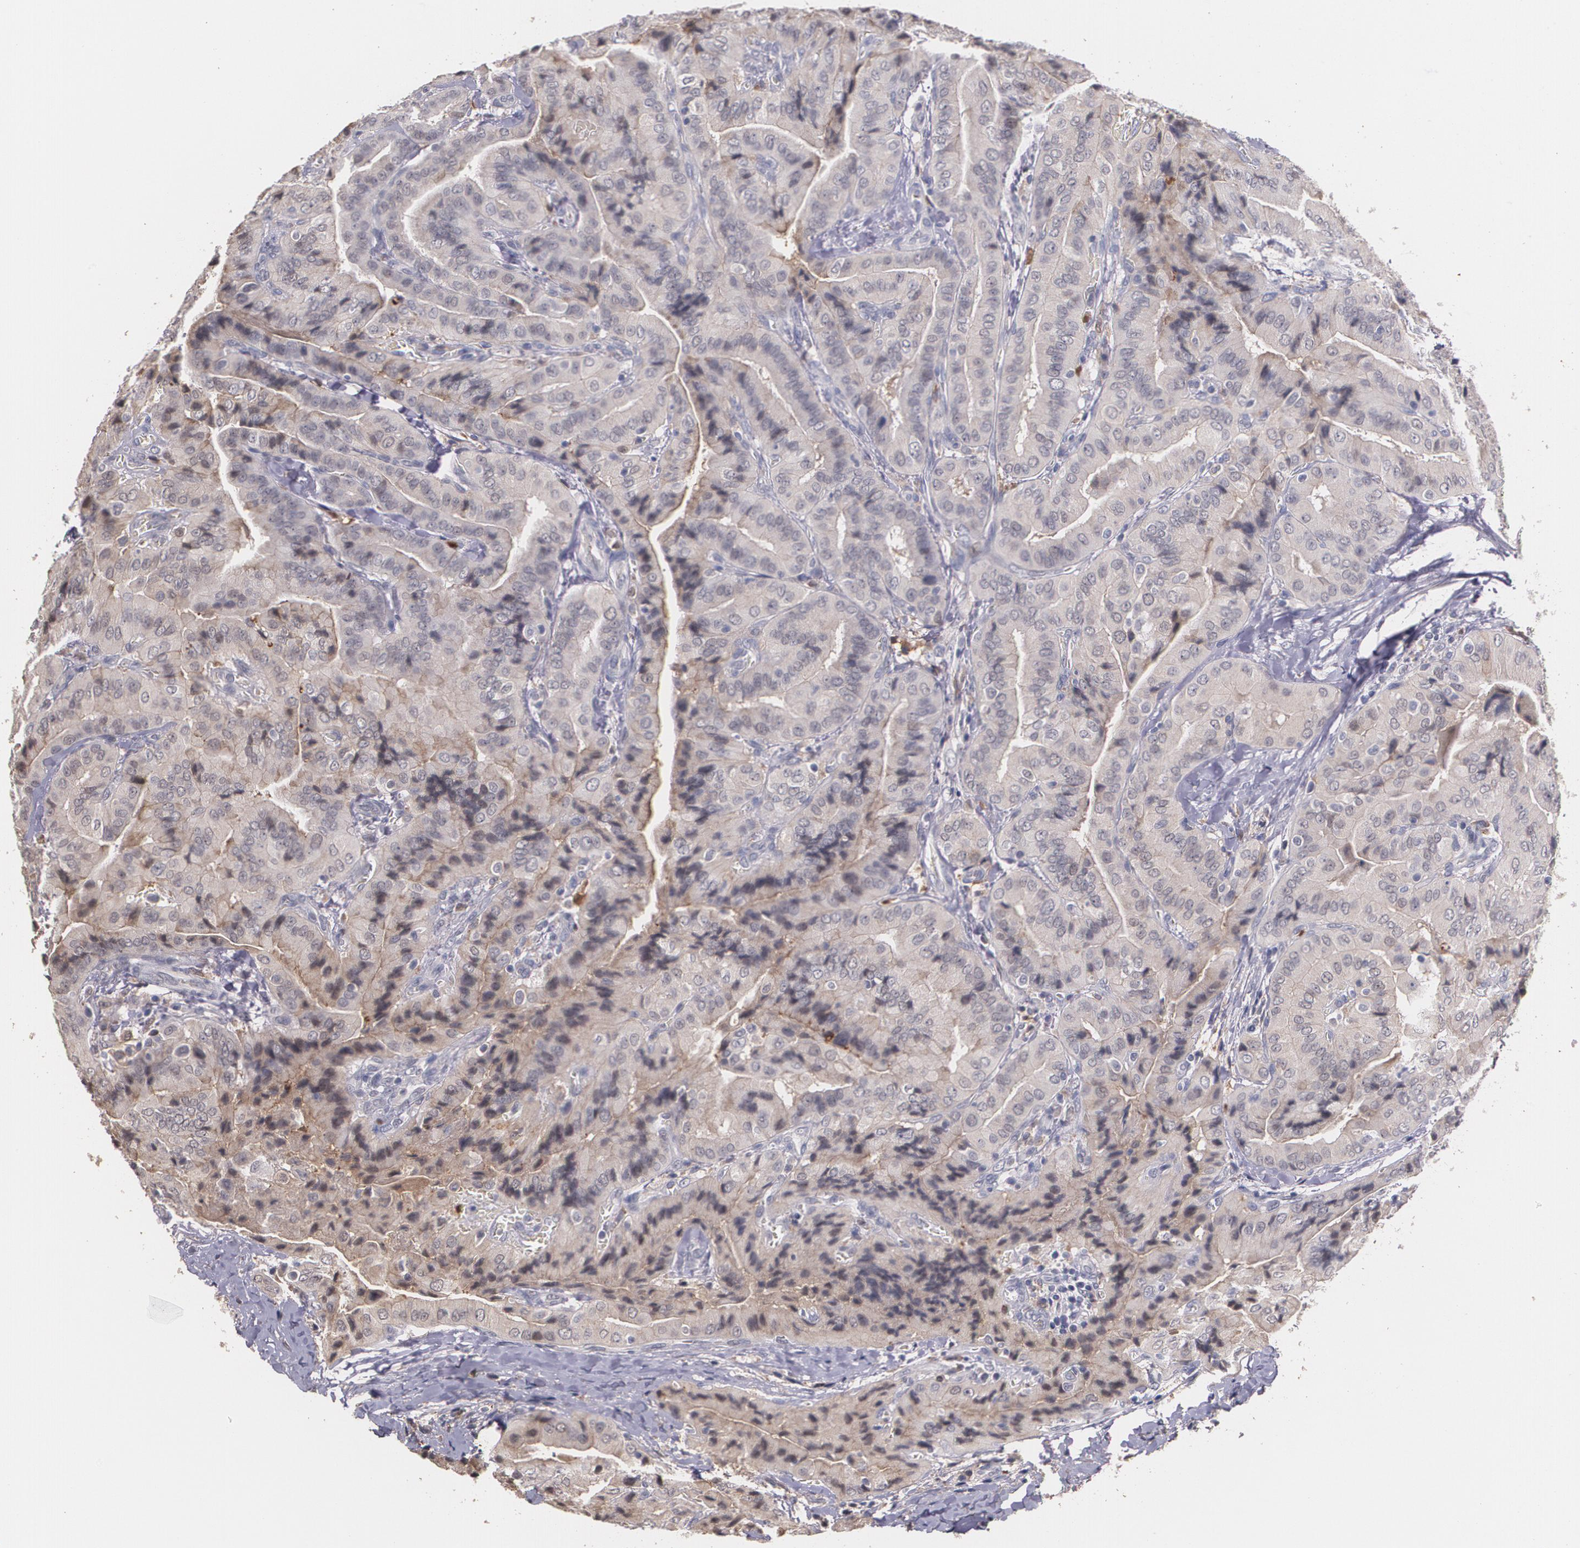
{"staining": {"intensity": "weak", "quantity": ">75%", "location": "cytoplasmic/membranous"}, "tissue": "thyroid cancer", "cell_type": "Tumor cells", "image_type": "cancer", "snomed": [{"axis": "morphology", "description": "Papillary adenocarcinoma, NOS"}, {"axis": "topography", "description": "Thyroid gland"}], "caption": "Immunohistochemistry (DAB) staining of human thyroid cancer (papillary adenocarcinoma) displays weak cytoplasmic/membranous protein expression in approximately >75% of tumor cells.", "gene": "PTS", "patient": {"sex": "female", "age": 71}}